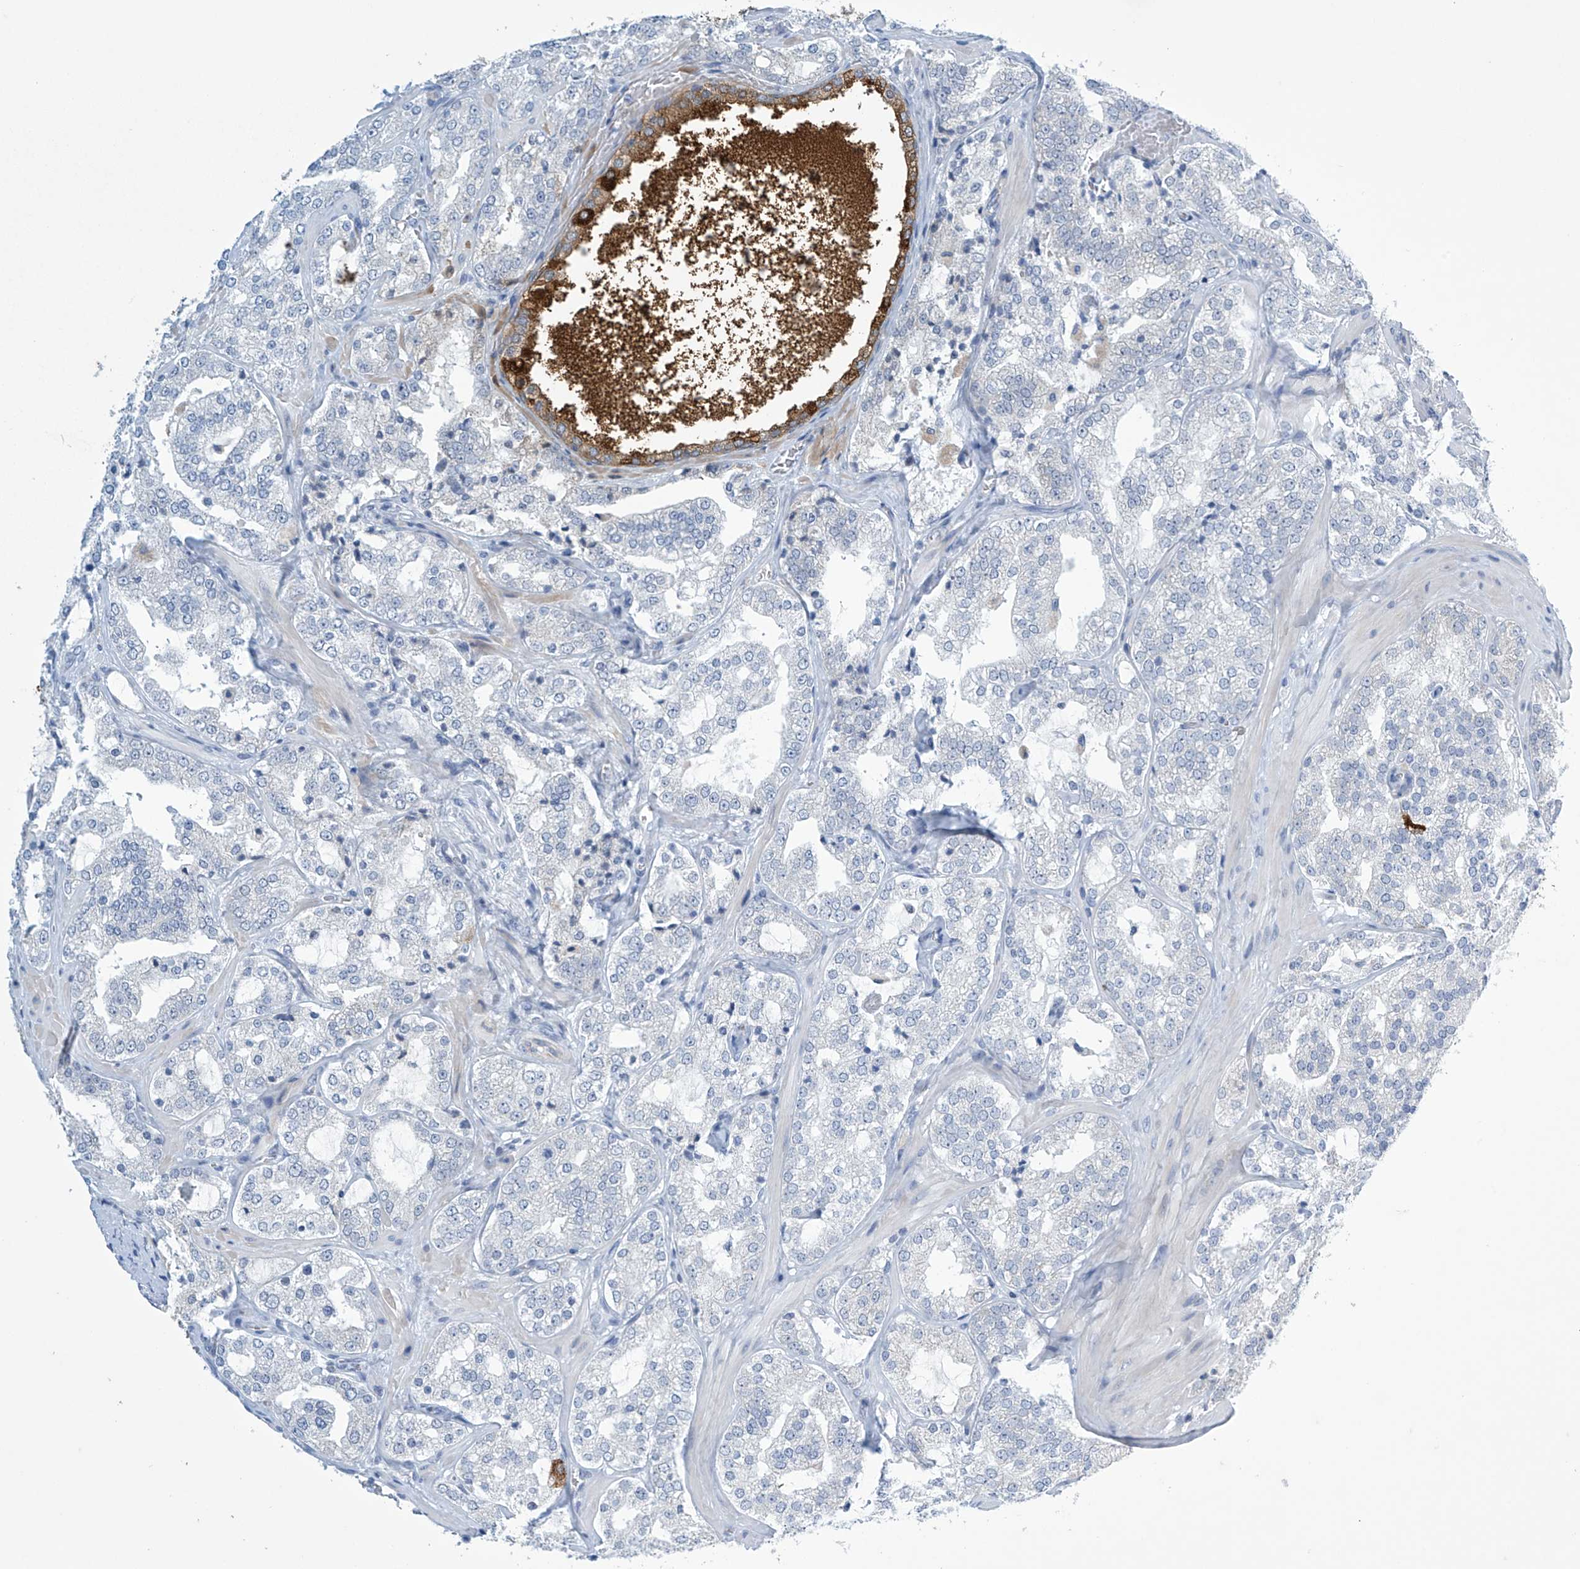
{"staining": {"intensity": "negative", "quantity": "none", "location": "none"}, "tissue": "prostate cancer", "cell_type": "Tumor cells", "image_type": "cancer", "snomed": [{"axis": "morphology", "description": "Adenocarcinoma, High grade"}, {"axis": "topography", "description": "Prostate"}], "caption": "IHC of adenocarcinoma (high-grade) (prostate) exhibits no positivity in tumor cells. (DAB immunohistochemistry, high magnification).", "gene": "SLC35A5", "patient": {"sex": "male", "age": 64}}